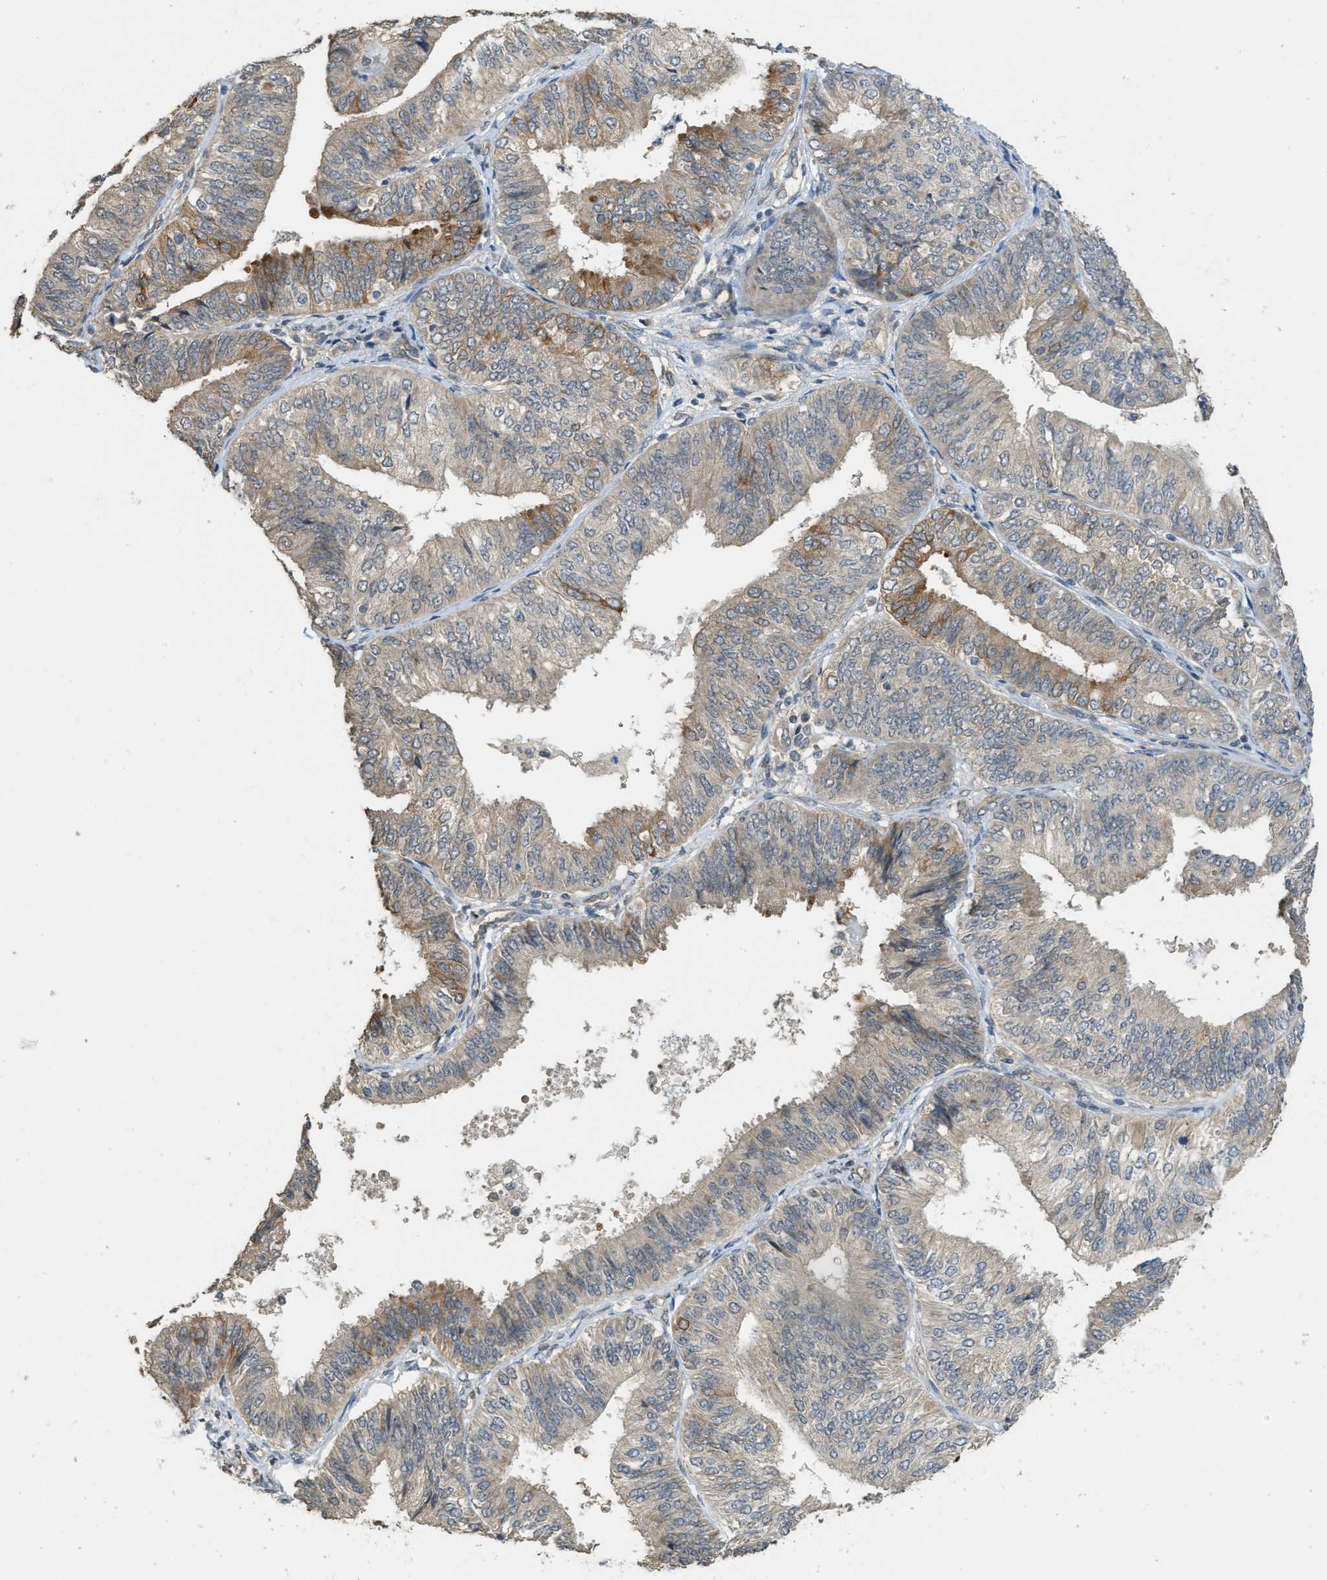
{"staining": {"intensity": "moderate", "quantity": "<25%", "location": "cytoplasmic/membranous"}, "tissue": "endometrial cancer", "cell_type": "Tumor cells", "image_type": "cancer", "snomed": [{"axis": "morphology", "description": "Adenocarcinoma, NOS"}, {"axis": "topography", "description": "Endometrium"}], "caption": "An image showing moderate cytoplasmic/membranous positivity in about <25% of tumor cells in endometrial cancer, as visualized by brown immunohistochemical staining.", "gene": "IGF2BP2", "patient": {"sex": "female", "age": 58}}